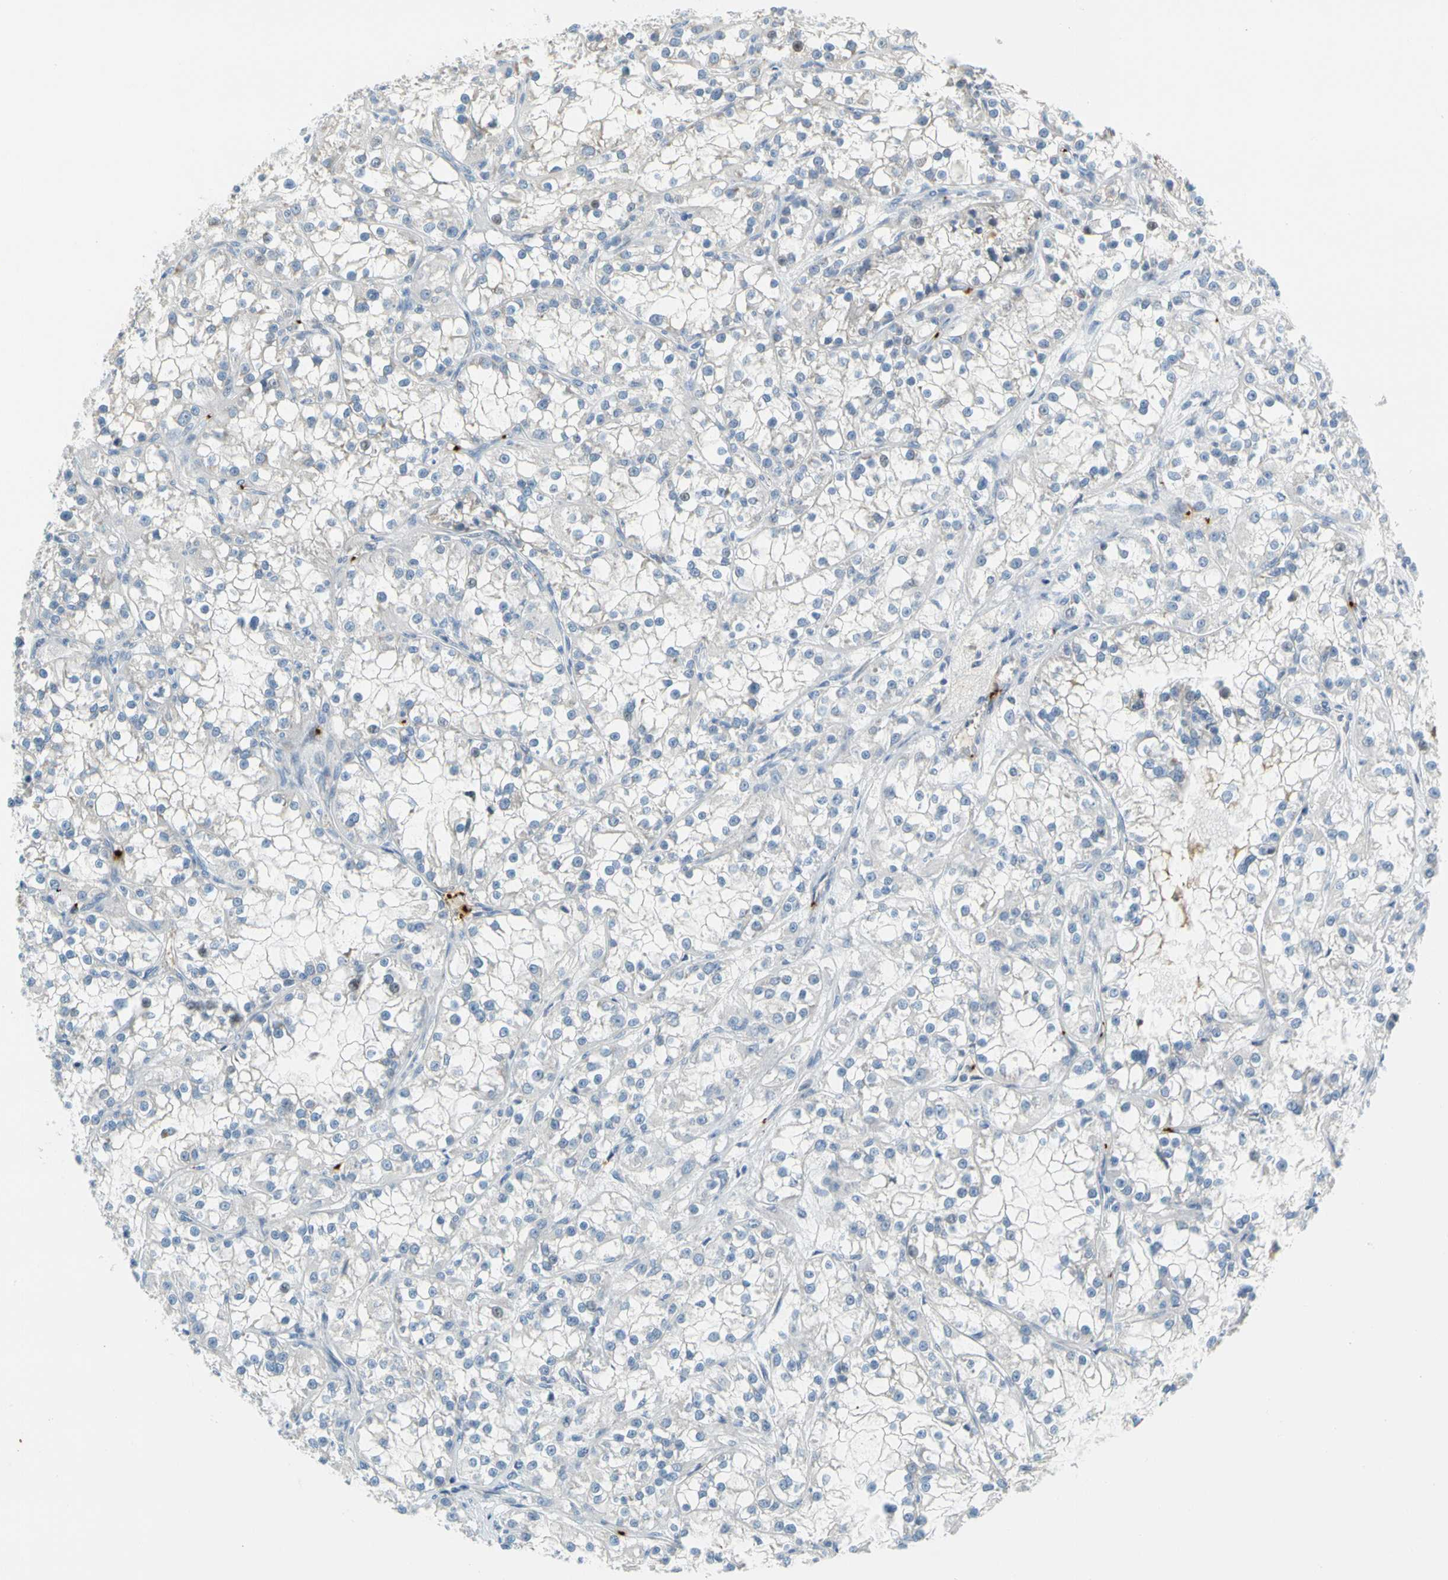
{"staining": {"intensity": "negative", "quantity": "none", "location": "none"}, "tissue": "renal cancer", "cell_type": "Tumor cells", "image_type": "cancer", "snomed": [{"axis": "morphology", "description": "Adenocarcinoma, NOS"}, {"axis": "topography", "description": "Kidney"}], "caption": "IHC of human adenocarcinoma (renal) demonstrates no staining in tumor cells.", "gene": "PPBP", "patient": {"sex": "female", "age": 52}}